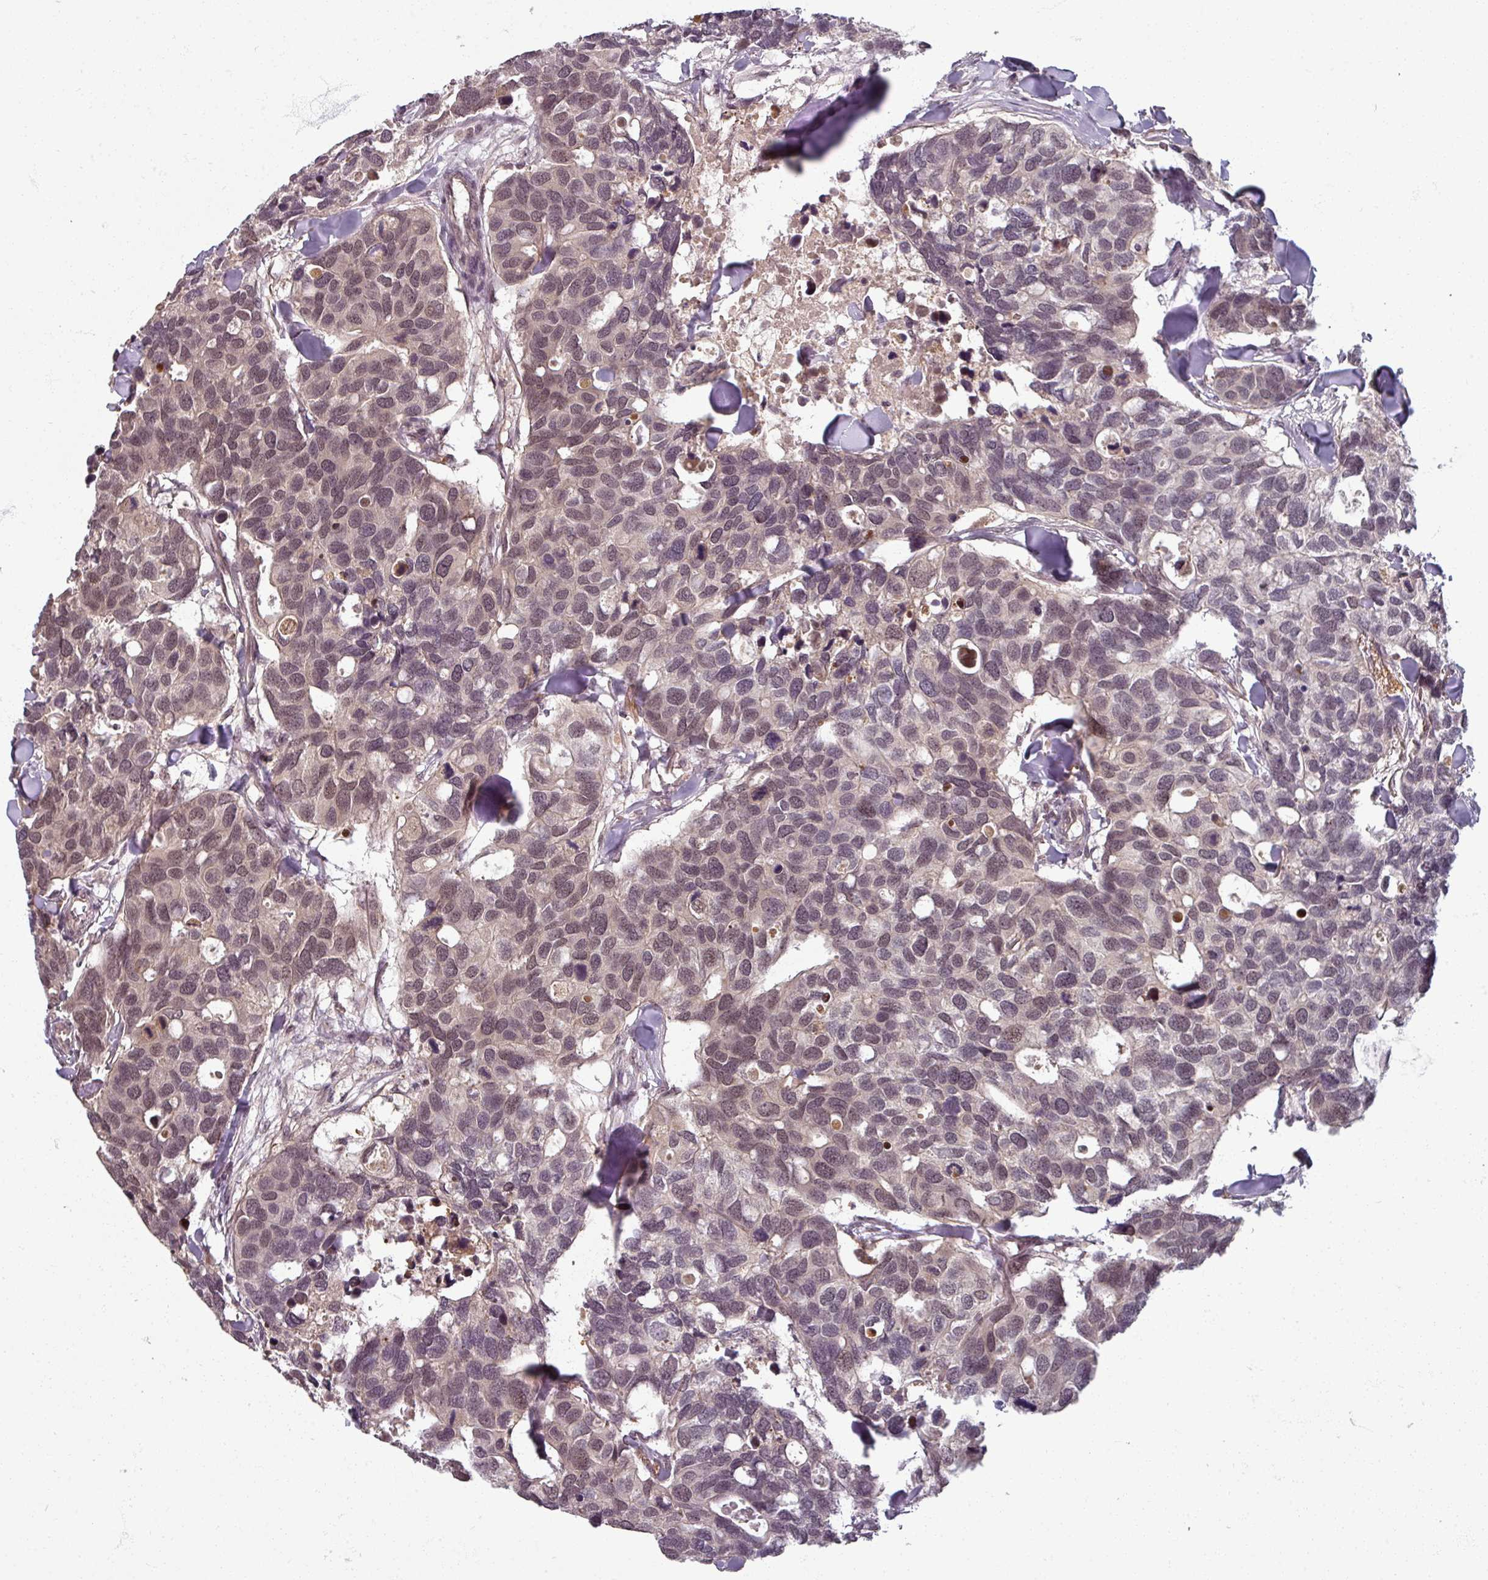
{"staining": {"intensity": "weak", "quantity": "25%-75%", "location": "nuclear"}, "tissue": "breast cancer", "cell_type": "Tumor cells", "image_type": "cancer", "snomed": [{"axis": "morphology", "description": "Duct carcinoma"}, {"axis": "topography", "description": "Breast"}], "caption": "A brown stain shows weak nuclear positivity of a protein in breast cancer (intraductal carcinoma) tumor cells.", "gene": "POLR2G", "patient": {"sex": "female", "age": 83}}